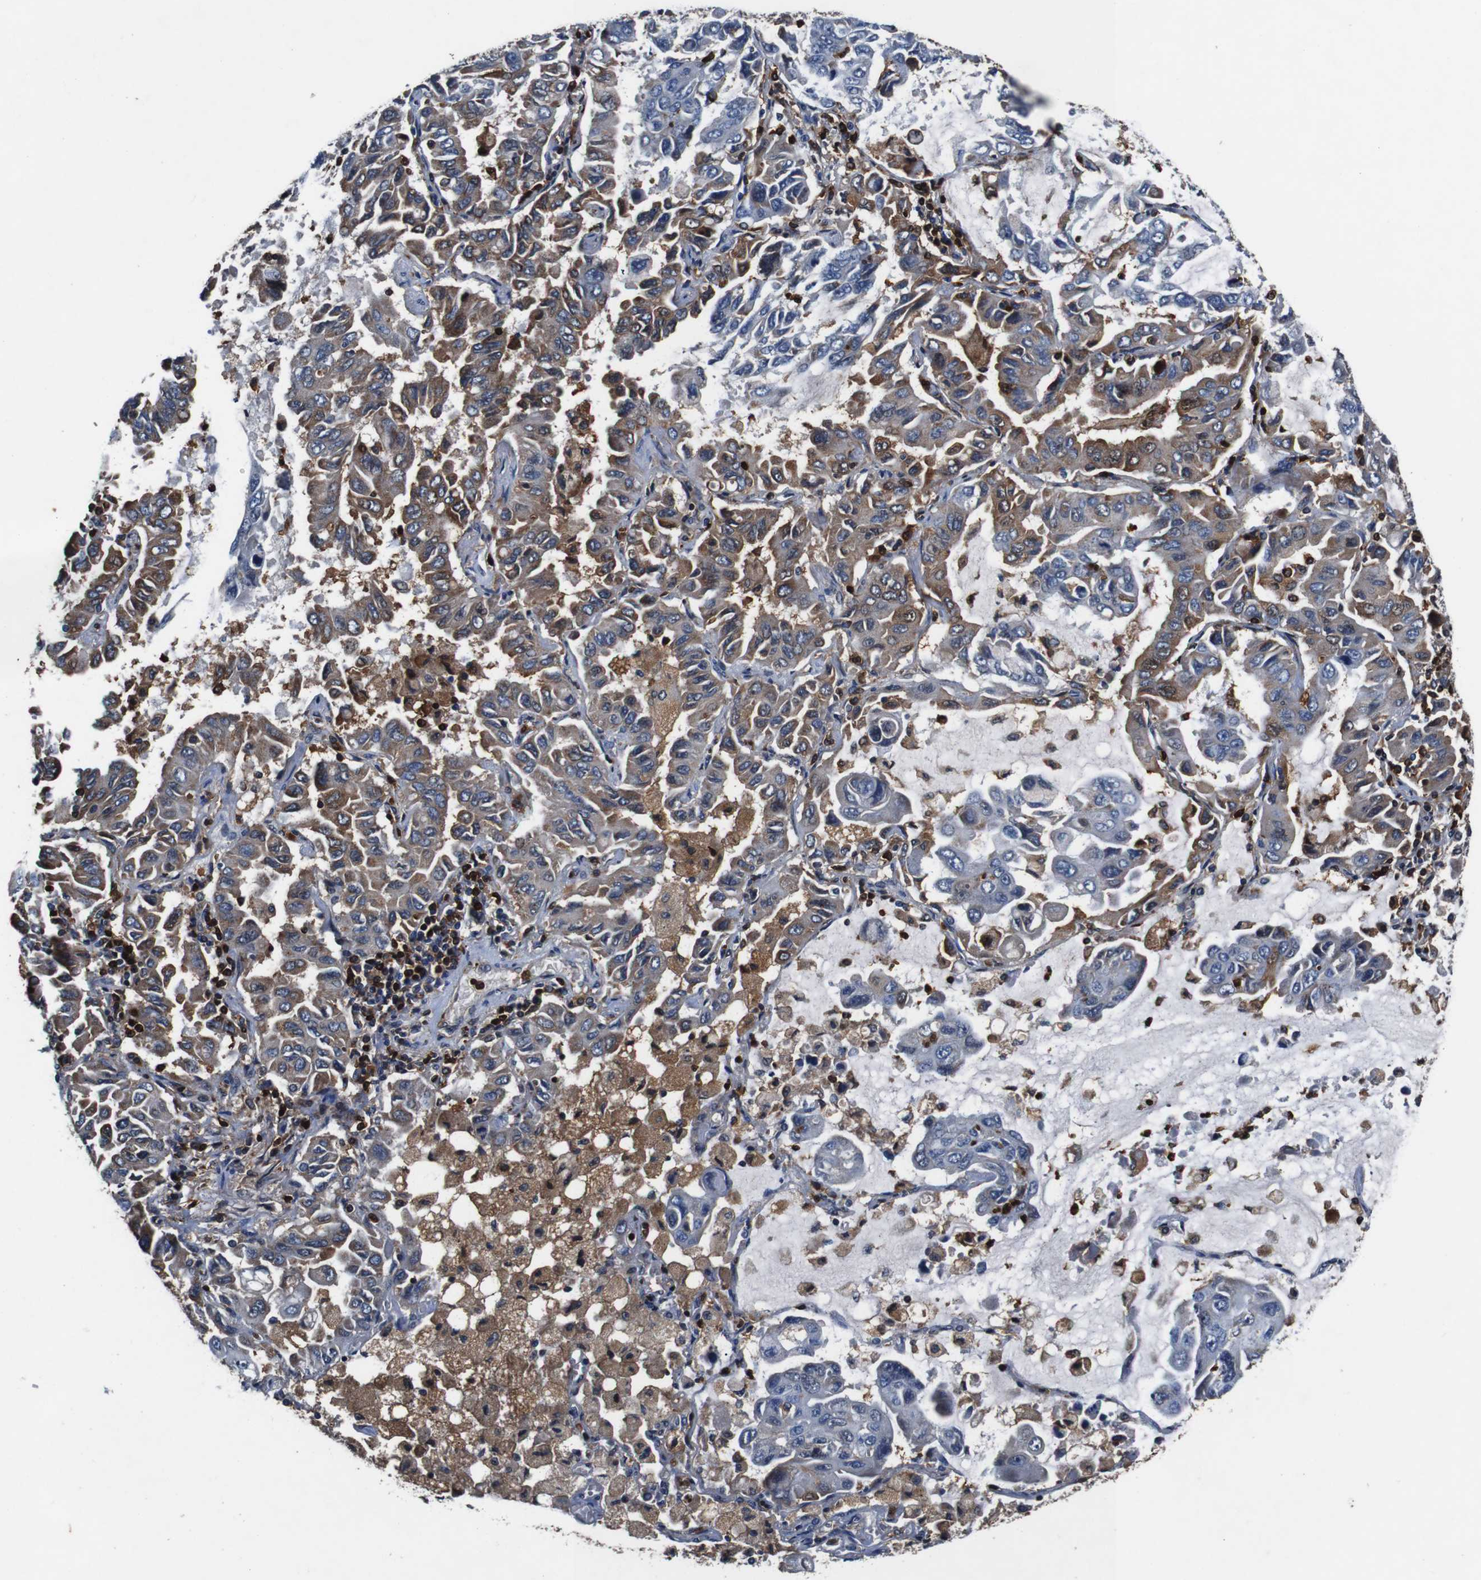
{"staining": {"intensity": "moderate", "quantity": "25%-75%", "location": "cytoplasmic/membranous"}, "tissue": "lung cancer", "cell_type": "Tumor cells", "image_type": "cancer", "snomed": [{"axis": "morphology", "description": "Adenocarcinoma, NOS"}, {"axis": "topography", "description": "Lung"}], "caption": "Human adenocarcinoma (lung) stained with a brown dye exhibits moderate cytoplasmic/membranous positive expression in approximately 25%-75% of tumor cells.", "gene": "ANXA1", "patient": {"sex": "male", "age": 64}}